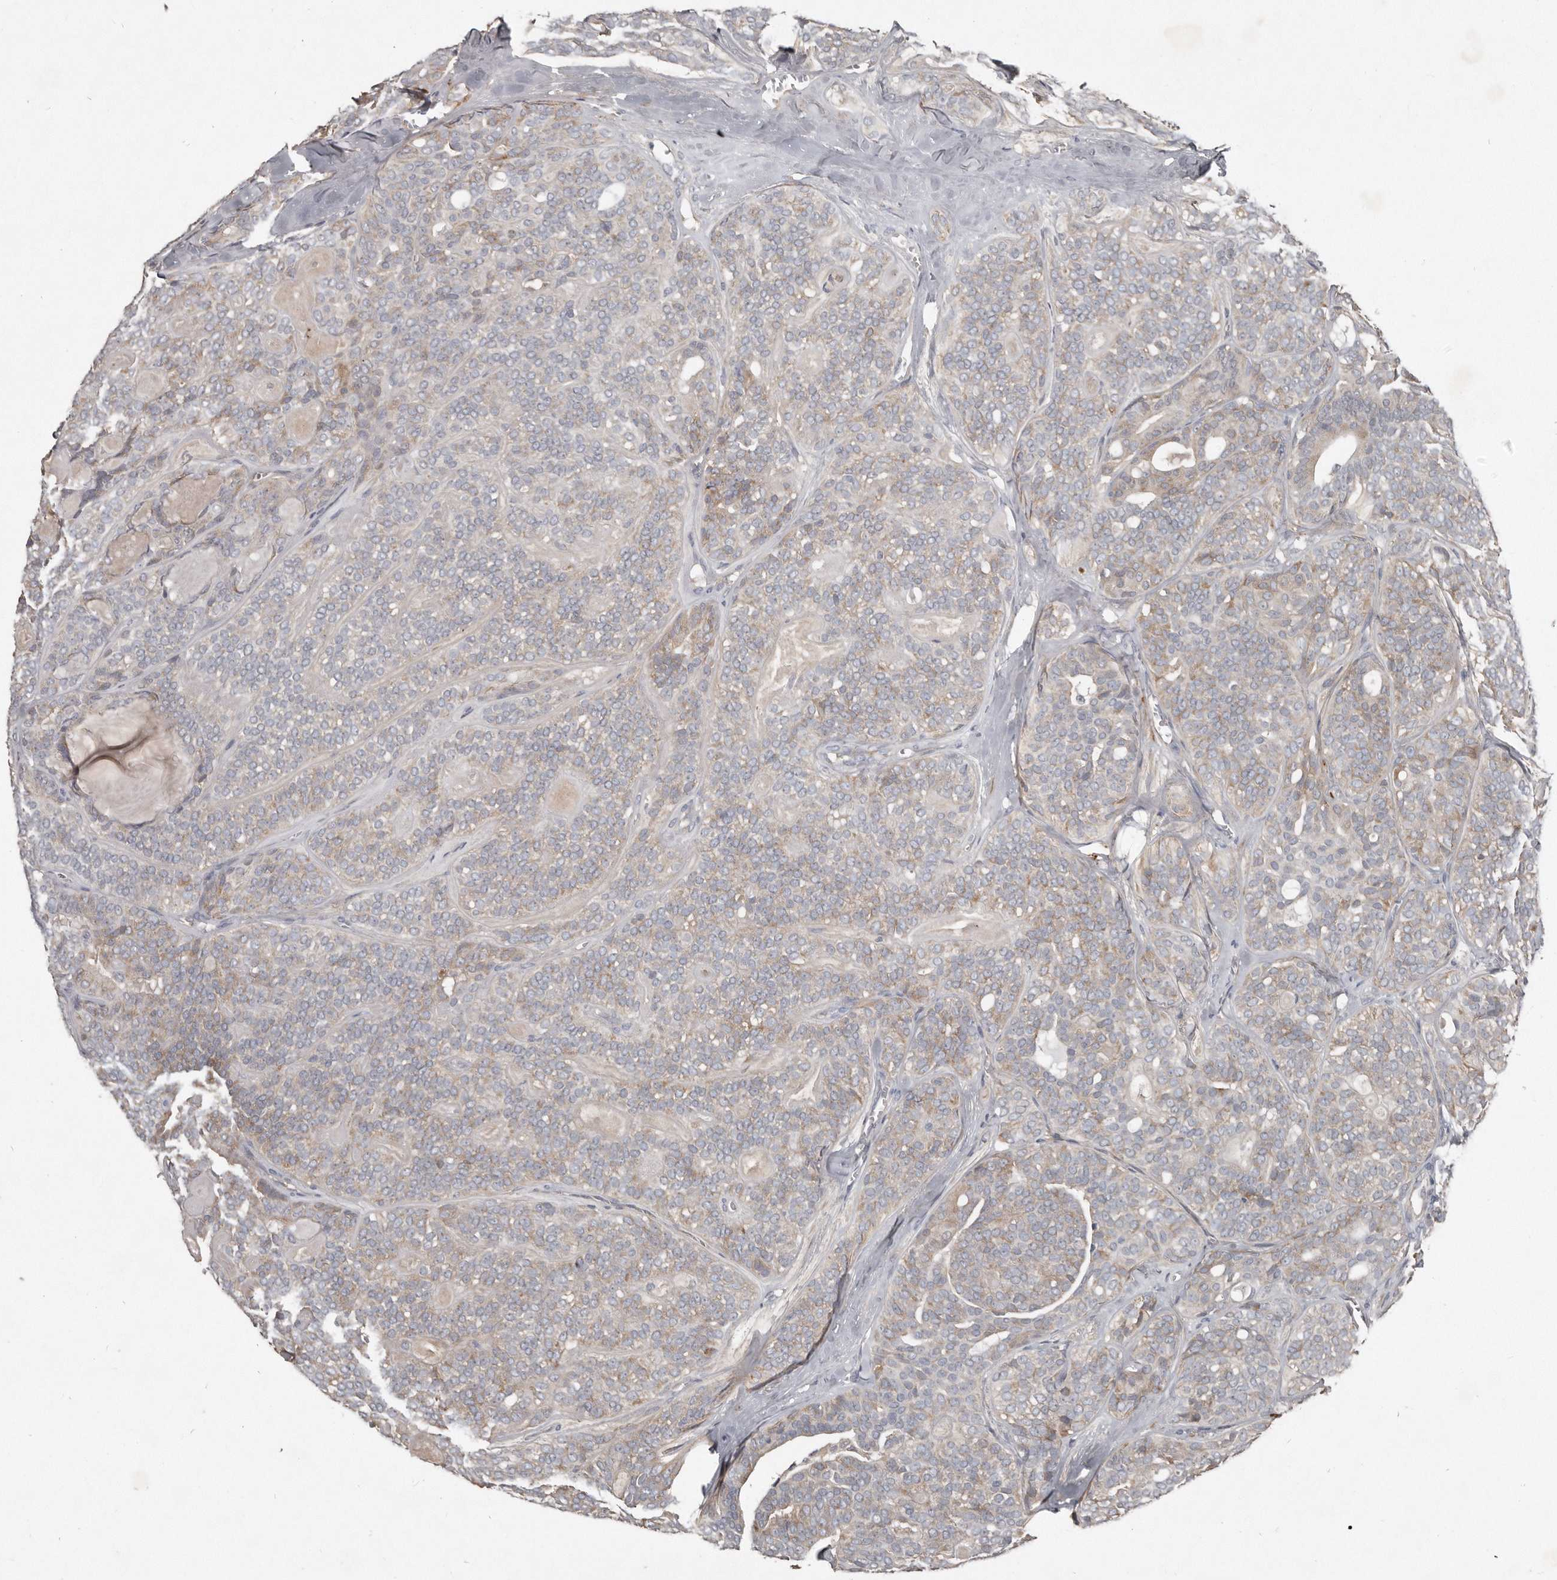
{"staining": {"intensity": "weak", "quantity": ">75%", "location": "cytoplasmic/membranous"}, "tissue": "head and neck cancer", "cell_type": "Tumor cells", "image_type": "cancer", "snomed": [{"axis": "morphology", "description": "Adenocarcinoma, NOS"}, {"axis": "topography", "description": "Head-Neck"}], "caption": "This is an image of IHC staining of head and neck cancer, which shows weak expression in the cytoplasmic/membranous of tumor cells.", "gene": "AKNAD1", "patient": {"sex": "male", "age": 66}}